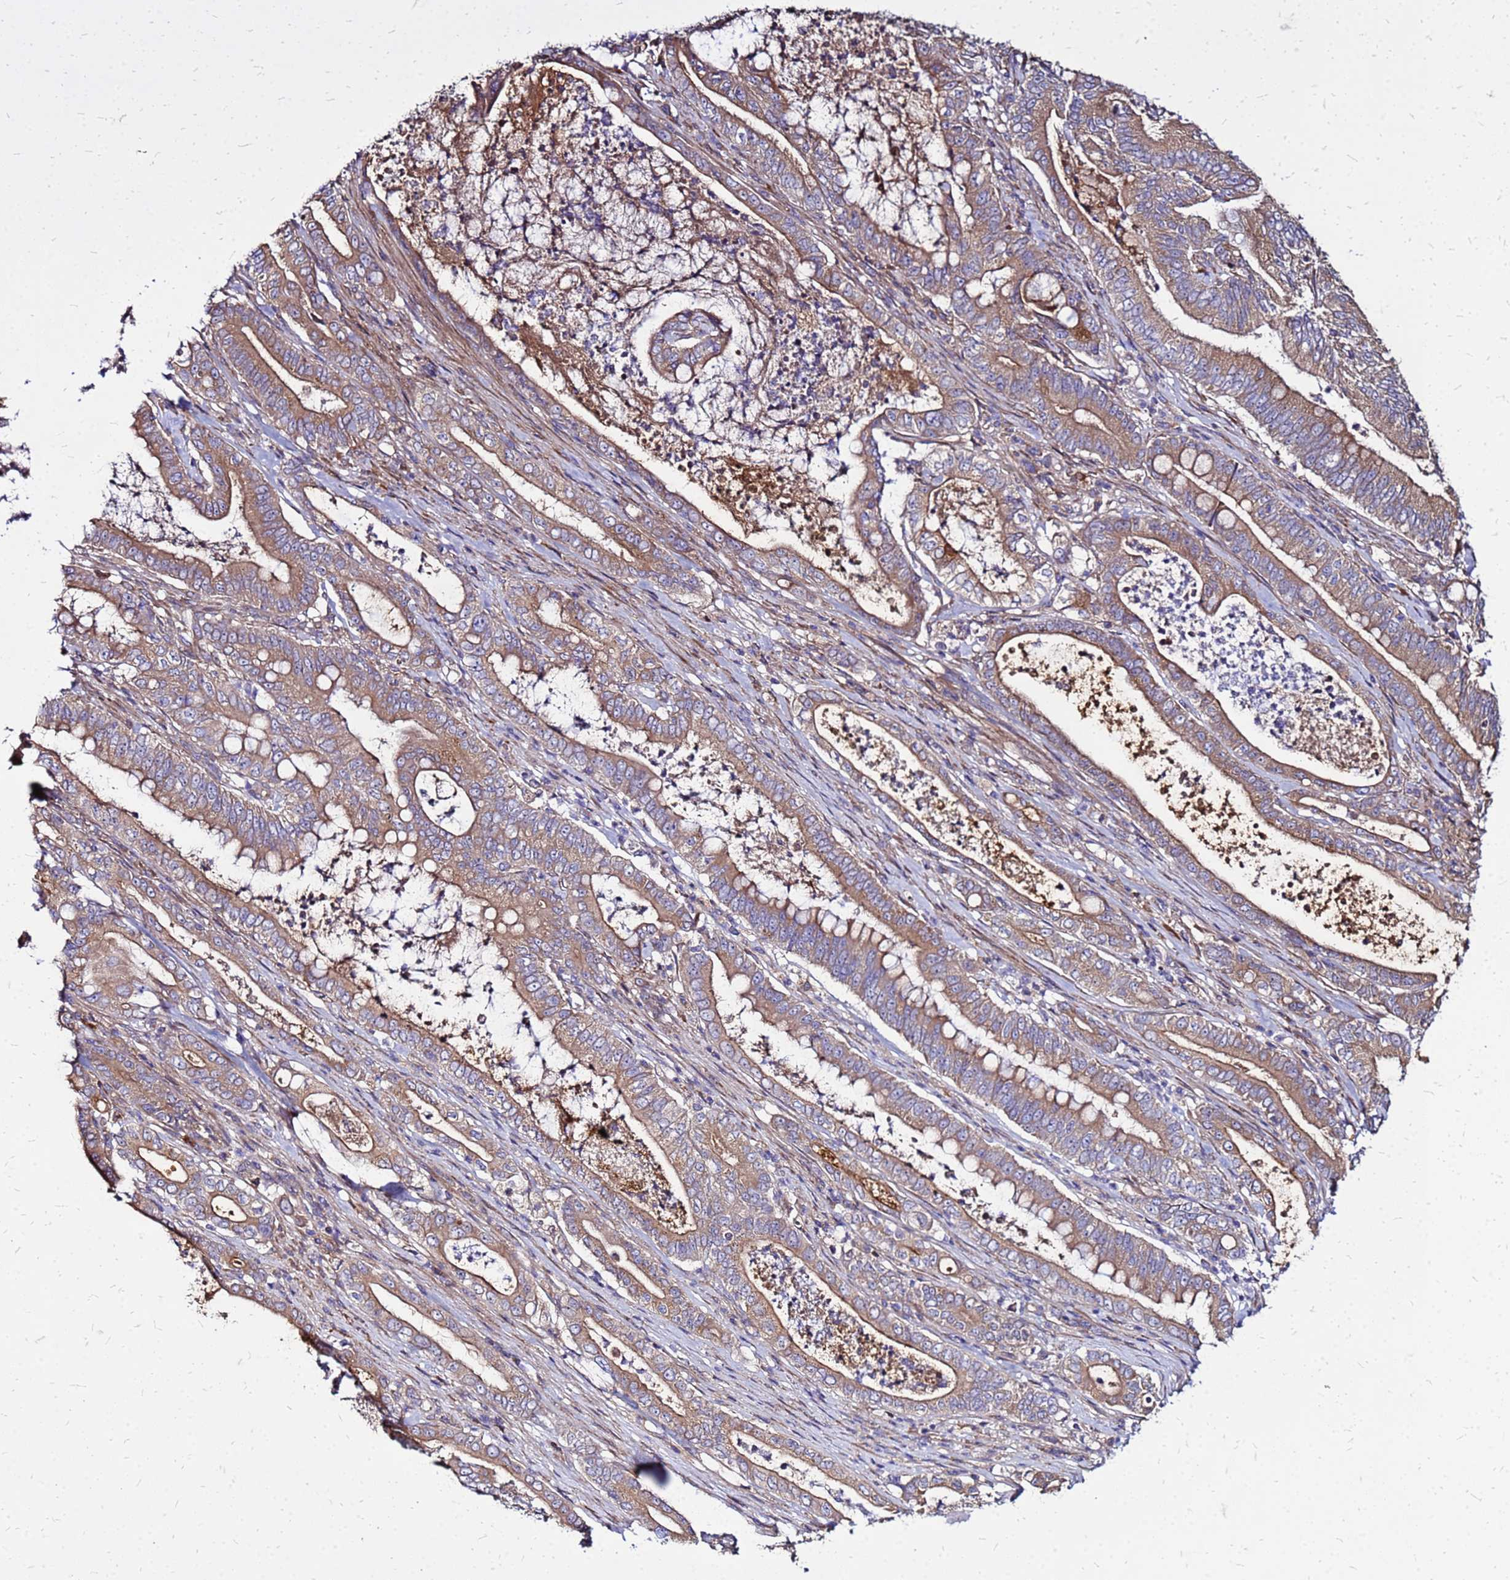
{"staining": {"intensity": "moderate", "quantity": ">75%", "location": "cytoplasmic/membranous"}, "tissue": "pancreatic cancer", "cell_type": "Tumor cells", "image_type": "cancer", "snomed": [{"axis": "morphology", "description": "Adenocarcinoma, NOS"}, {"axis": "topography", "description": "Pancreas"}], "caption": "Adenocarcinoma (pancreatic) stained with a brown dye exhibits moderate cytoplasmic/membranous positive positivity in approximately >75% of tumor cells.", "gene": "VMO1", "patient": {"sex": "male", "age": 71}}